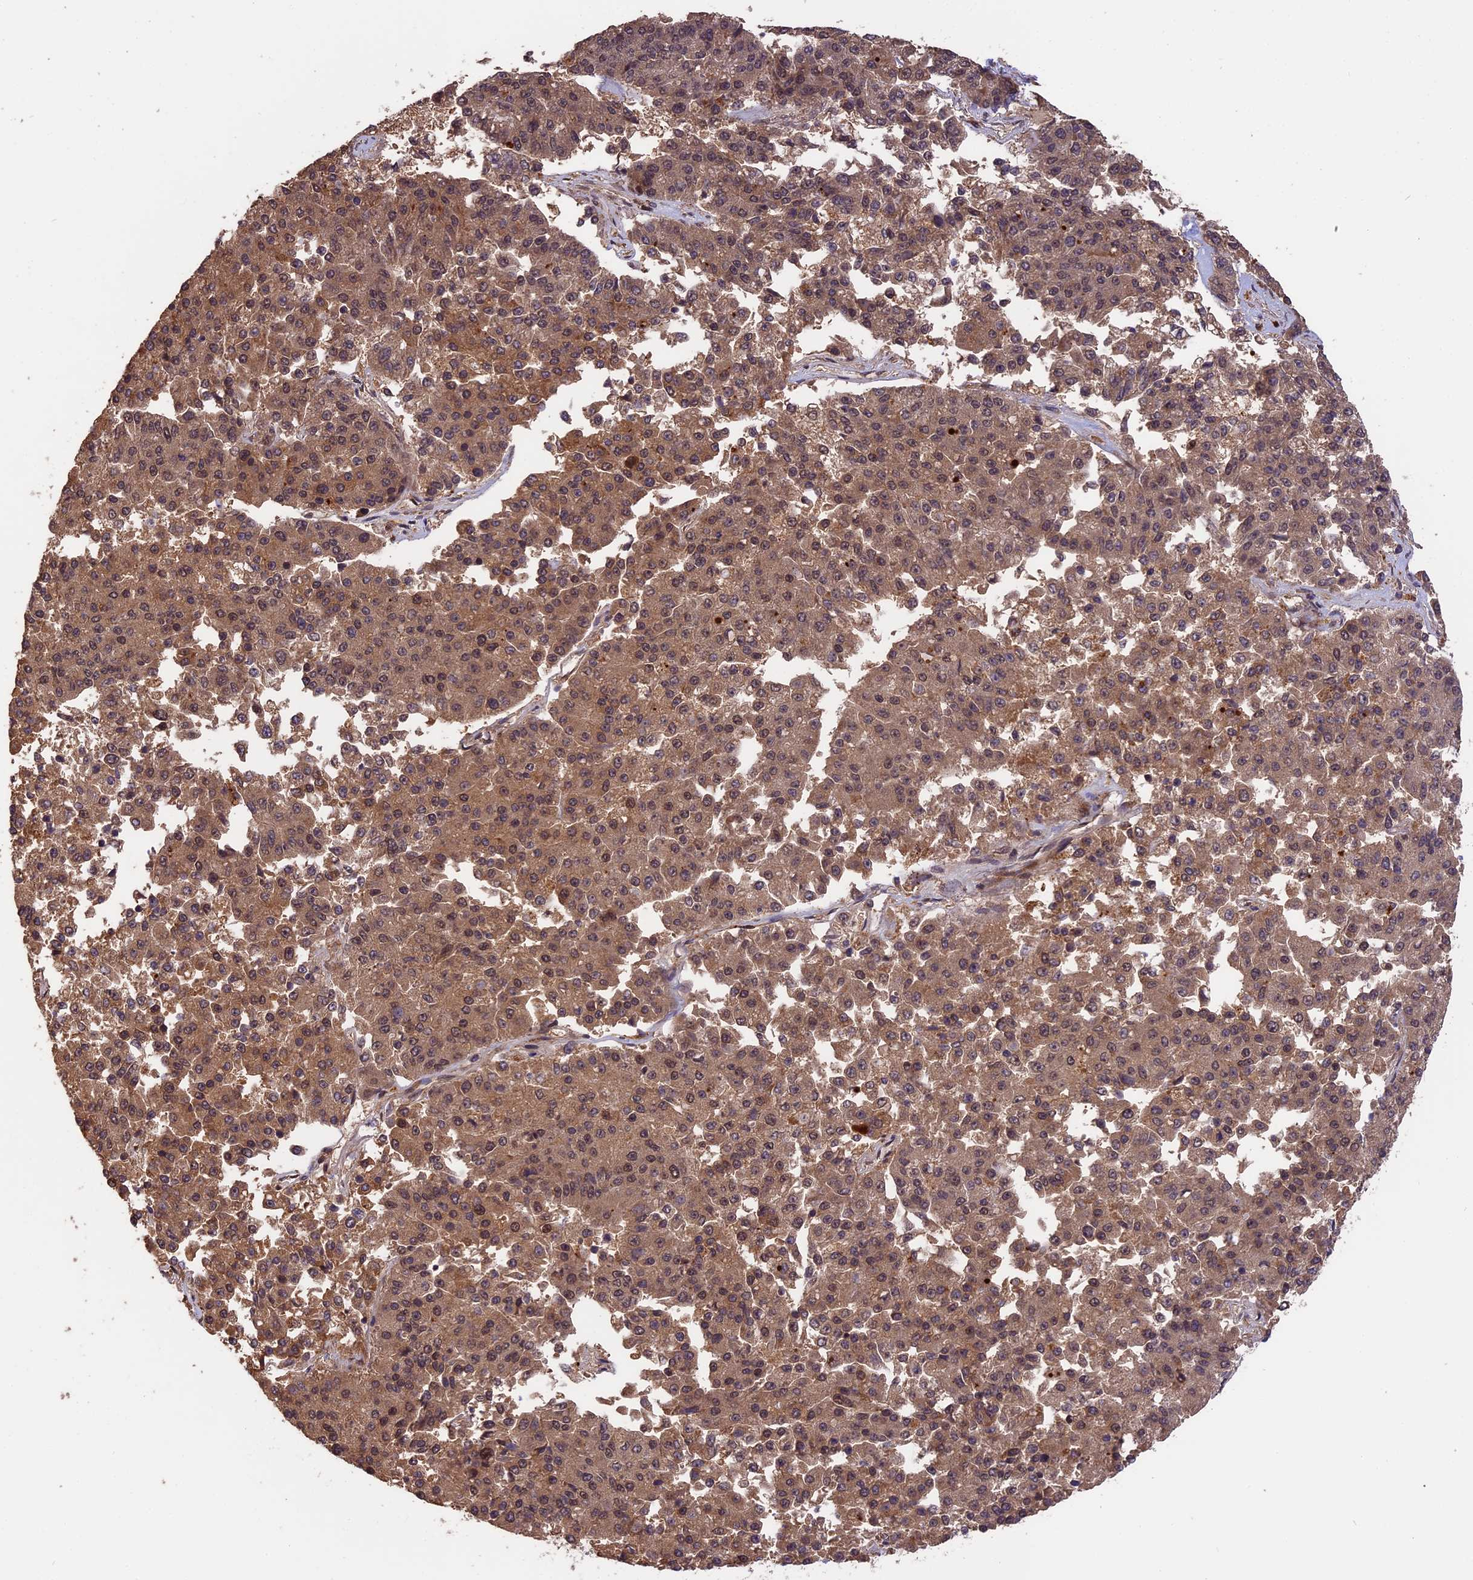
{"staining": {"intensity": "moderate", "quantity": ">75%", "location": "cytoplasmic/membranous,nuclear"}, "tissue": "pancreatic cancer", "cell_type": "Tumor cells", "image_type": "cancer", "snomed": [{"axis": "morphology", "description": "Adenocarcinoma, NOS"}, {"axis": "topography", "description": "Pancreas"}], "caption": "Moderate cytoplasmic/membranous and nuclear protein expression is appreciated in about >75% of tumor cells in pancreatic cancer. (DAB (3,3'-diaminobenzidine) IHC, brown staining for protein, blue staining for nuclei).", "gene": "ESCO1", "patient": {"sex": "male", "age": 50}}